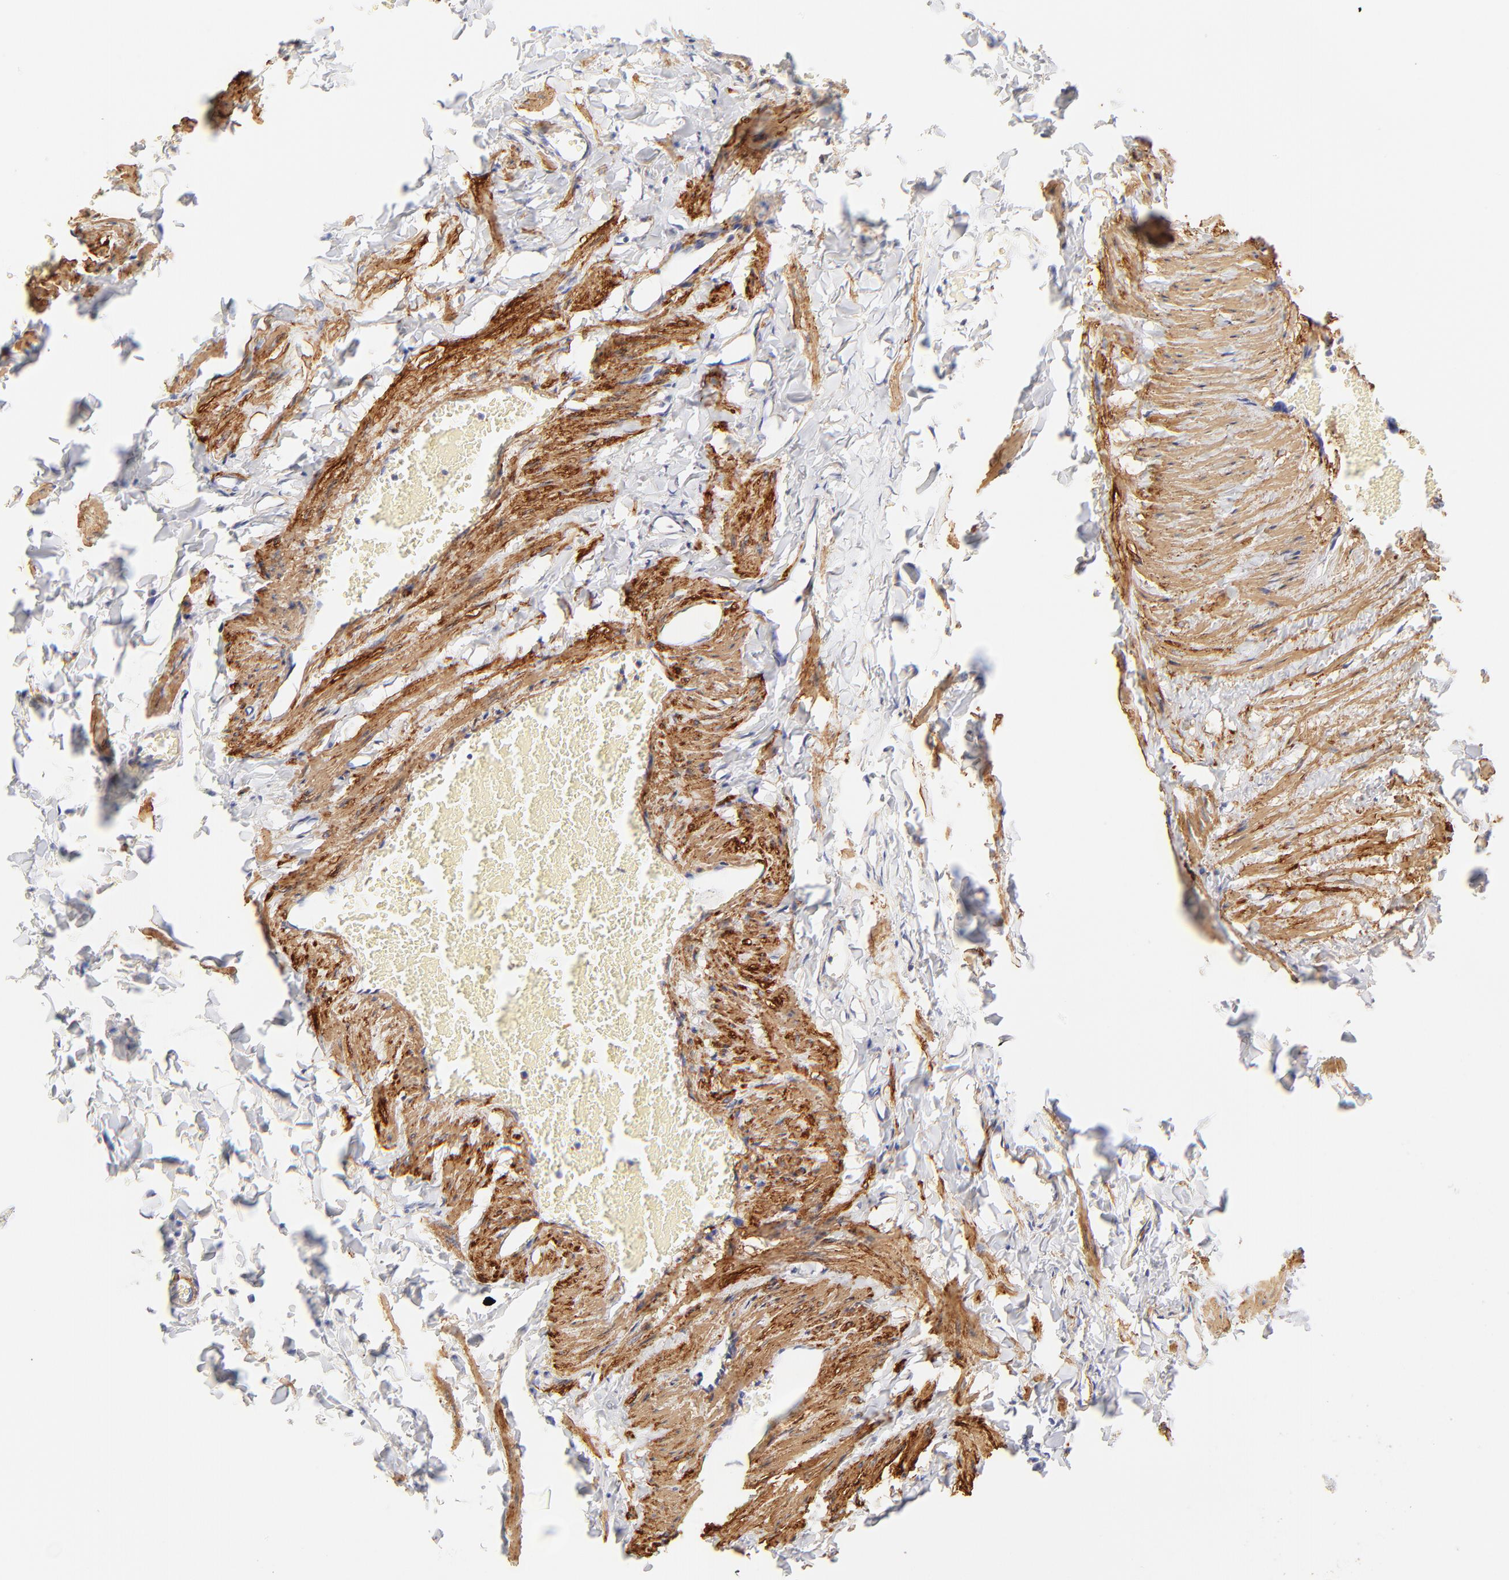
{"staining": {"intensity": "moderate", "quantity": ">75%", "location": "cytoplasmic/membranous"}, "tissue": "adipose tissue", "cell_type": "Adipocytes", "image_type": "normal", "snomed": [{"axis": "morphology", "description": "Normal tissue, NOS"}, {"axis": "topography", "description": "Vascular tissue"}], "caption": "A photomicrograph of human adipose tissue stained for a protein shows moderate cytoplasmic/membranous brown staining in adipocytes. (brown staining indicates protein expression, while blue staining denotes nuclei).", "gene": "FLNA", "patient": {"sex": "male", "age": 41}}